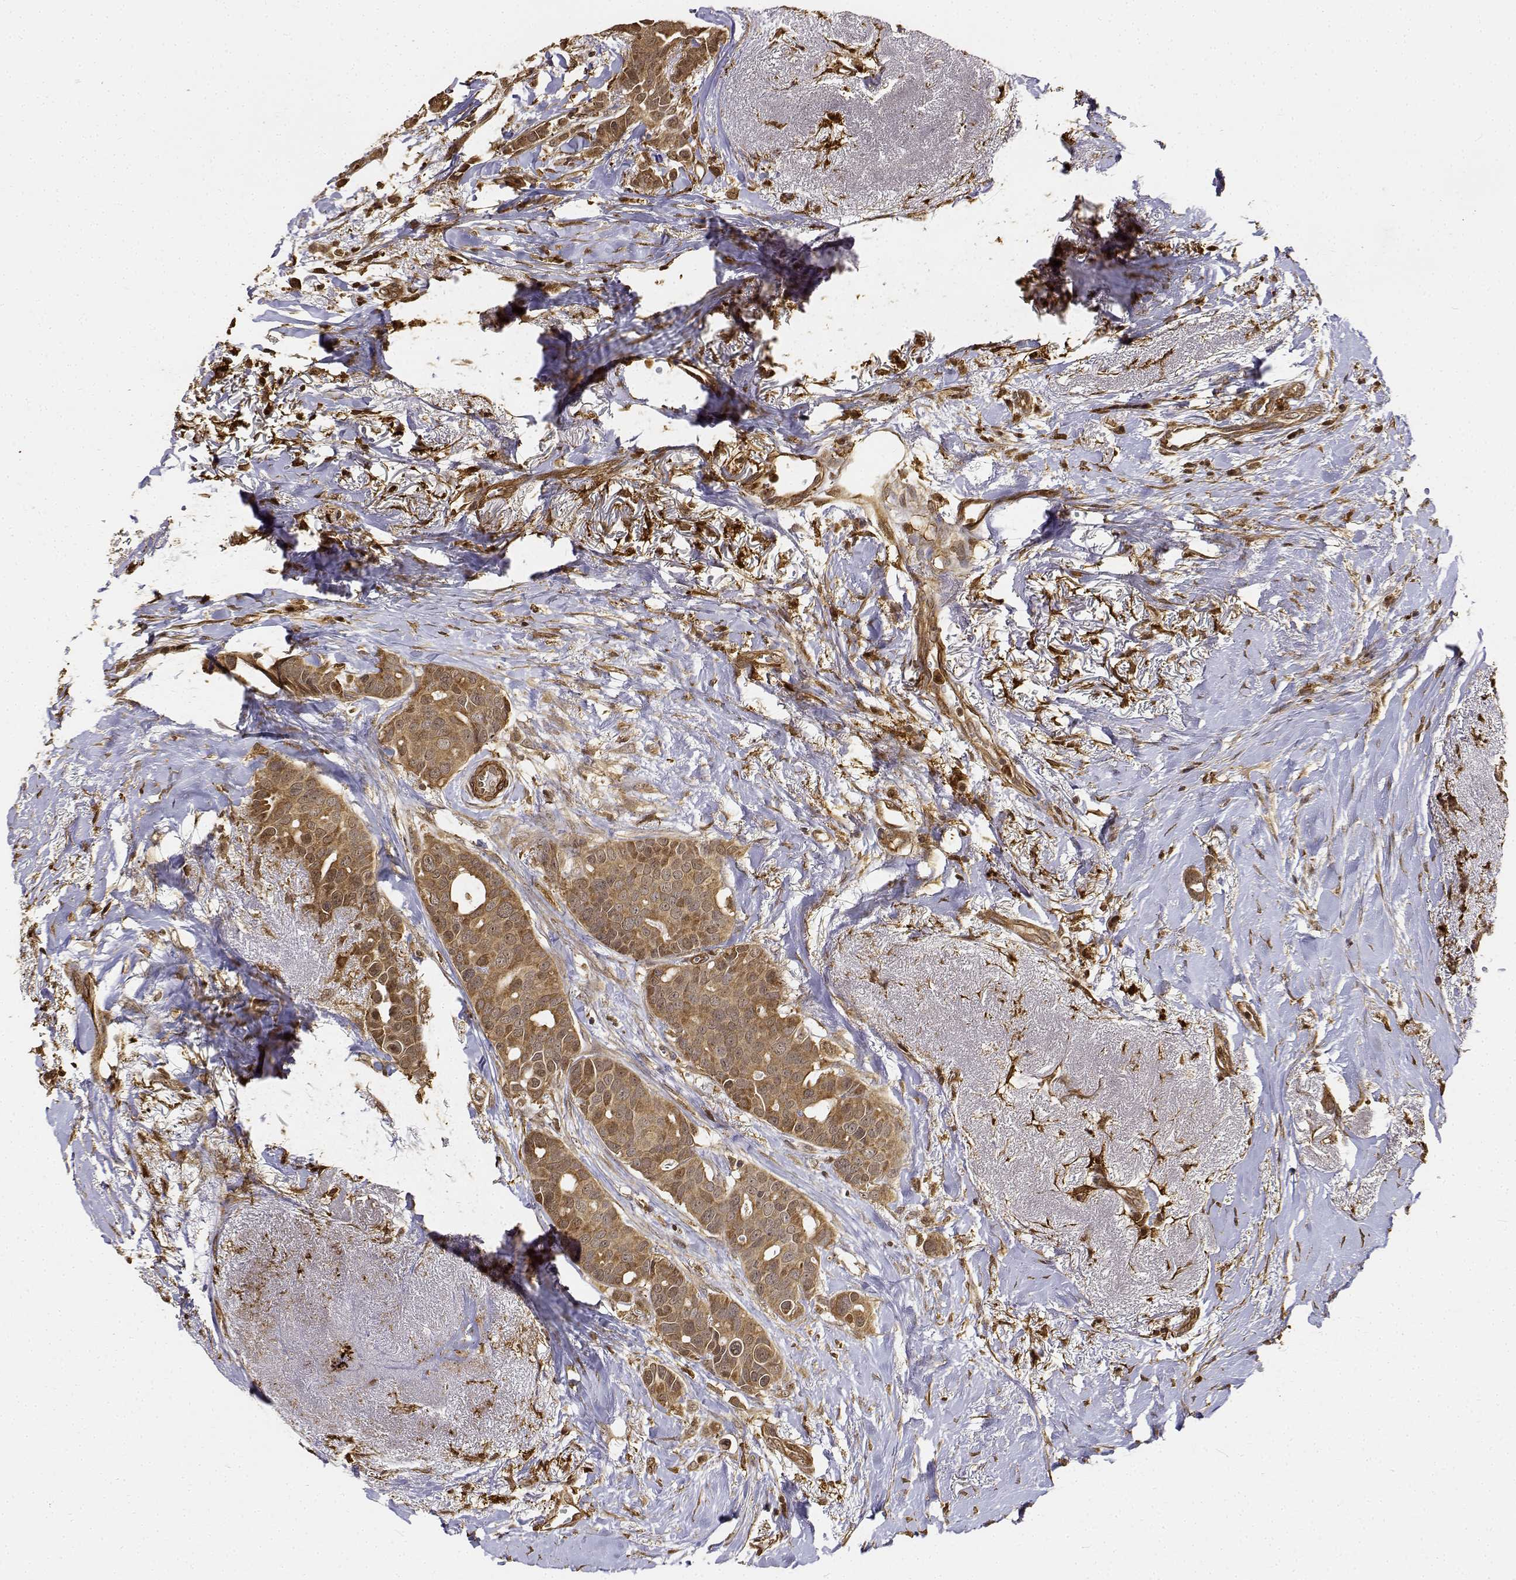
{"staining": {"intensity": "moderate", "quantity": ">75%", "location": "cytoplasmic/membranous,nuclear"}, "tissue": "breast cancer", "cell_type": "Tumor cells", "image_type": "cancer", "snomed": [{"axis": "morphology", "description": "Duct carcinoma"}, {"axis": "topography", "description": "Breast"}], "caption": "The image exhibits immunohistochemical staining of breast invasive ductal carcinoma. There is moderate cytoplasmic/membranous and nuclear positivity is appreciated in about >75% of tumor cells.", "gene": "PCID2", "patient": {"sex": "female", "age": 54}}